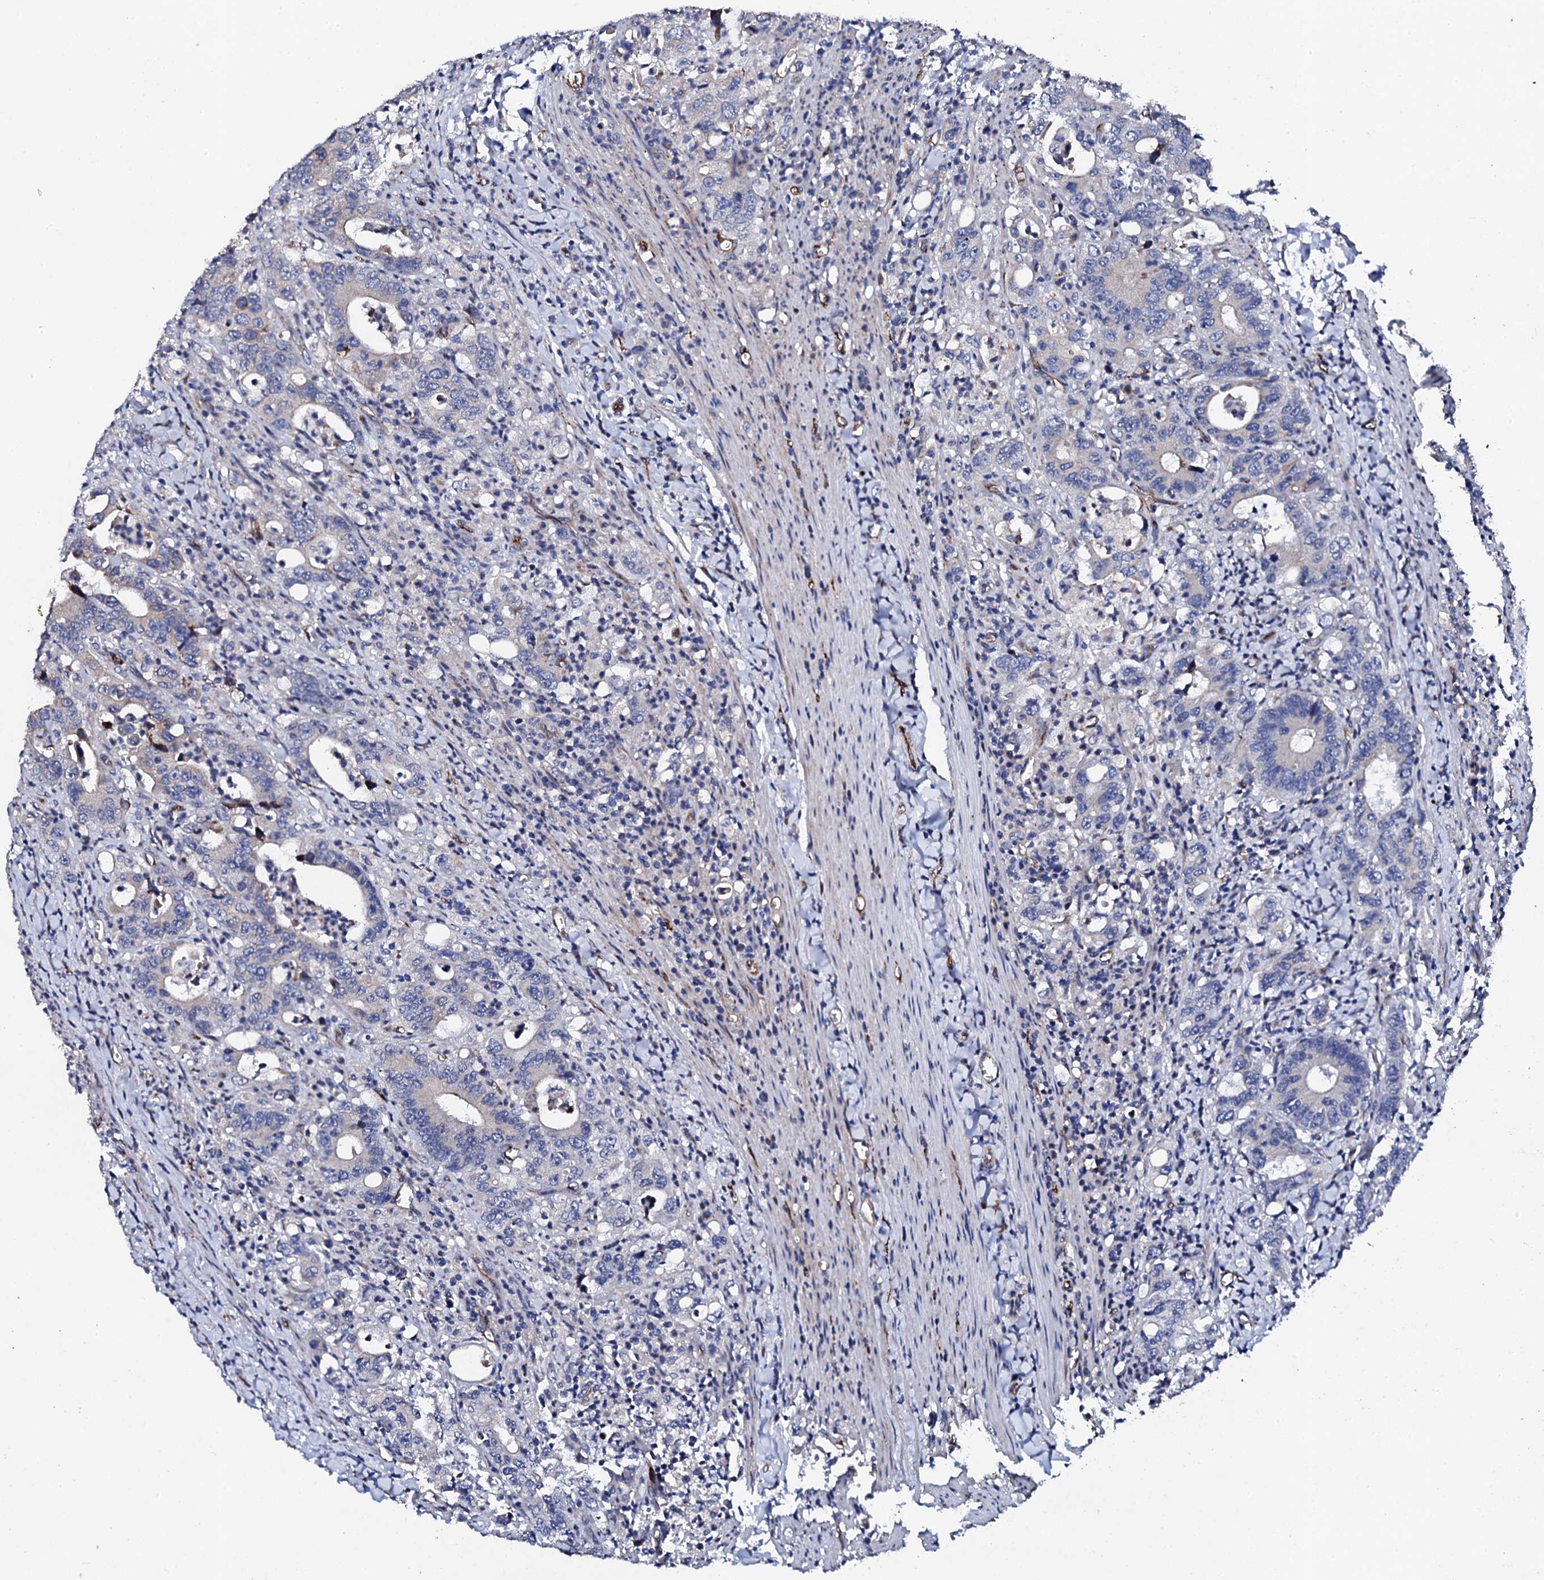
{"staining": {"intensity": "negative", "quantity": "none", "location": "none"}, "tissue": "colorectal cancer", "cell_type": "Tumor cells", "image_type": "cancer", "snomed": [{"axis": "morphology", "description": "Adenocarcinoma, NOS"}, {"axis": "topography", "description": "Colon"}], "caption": "A high-resolution photomicrograph shows IHC staining of colorectal cancer, which demonstrates no significant expression in tumor cells. (Stains: DAB immunohistochemistry with hematoxylin counter stain, Microscopy: brightfield microscopy at high magnification).", "gene": "DBX1", "patient": {"sex": "female", "age": 75}}